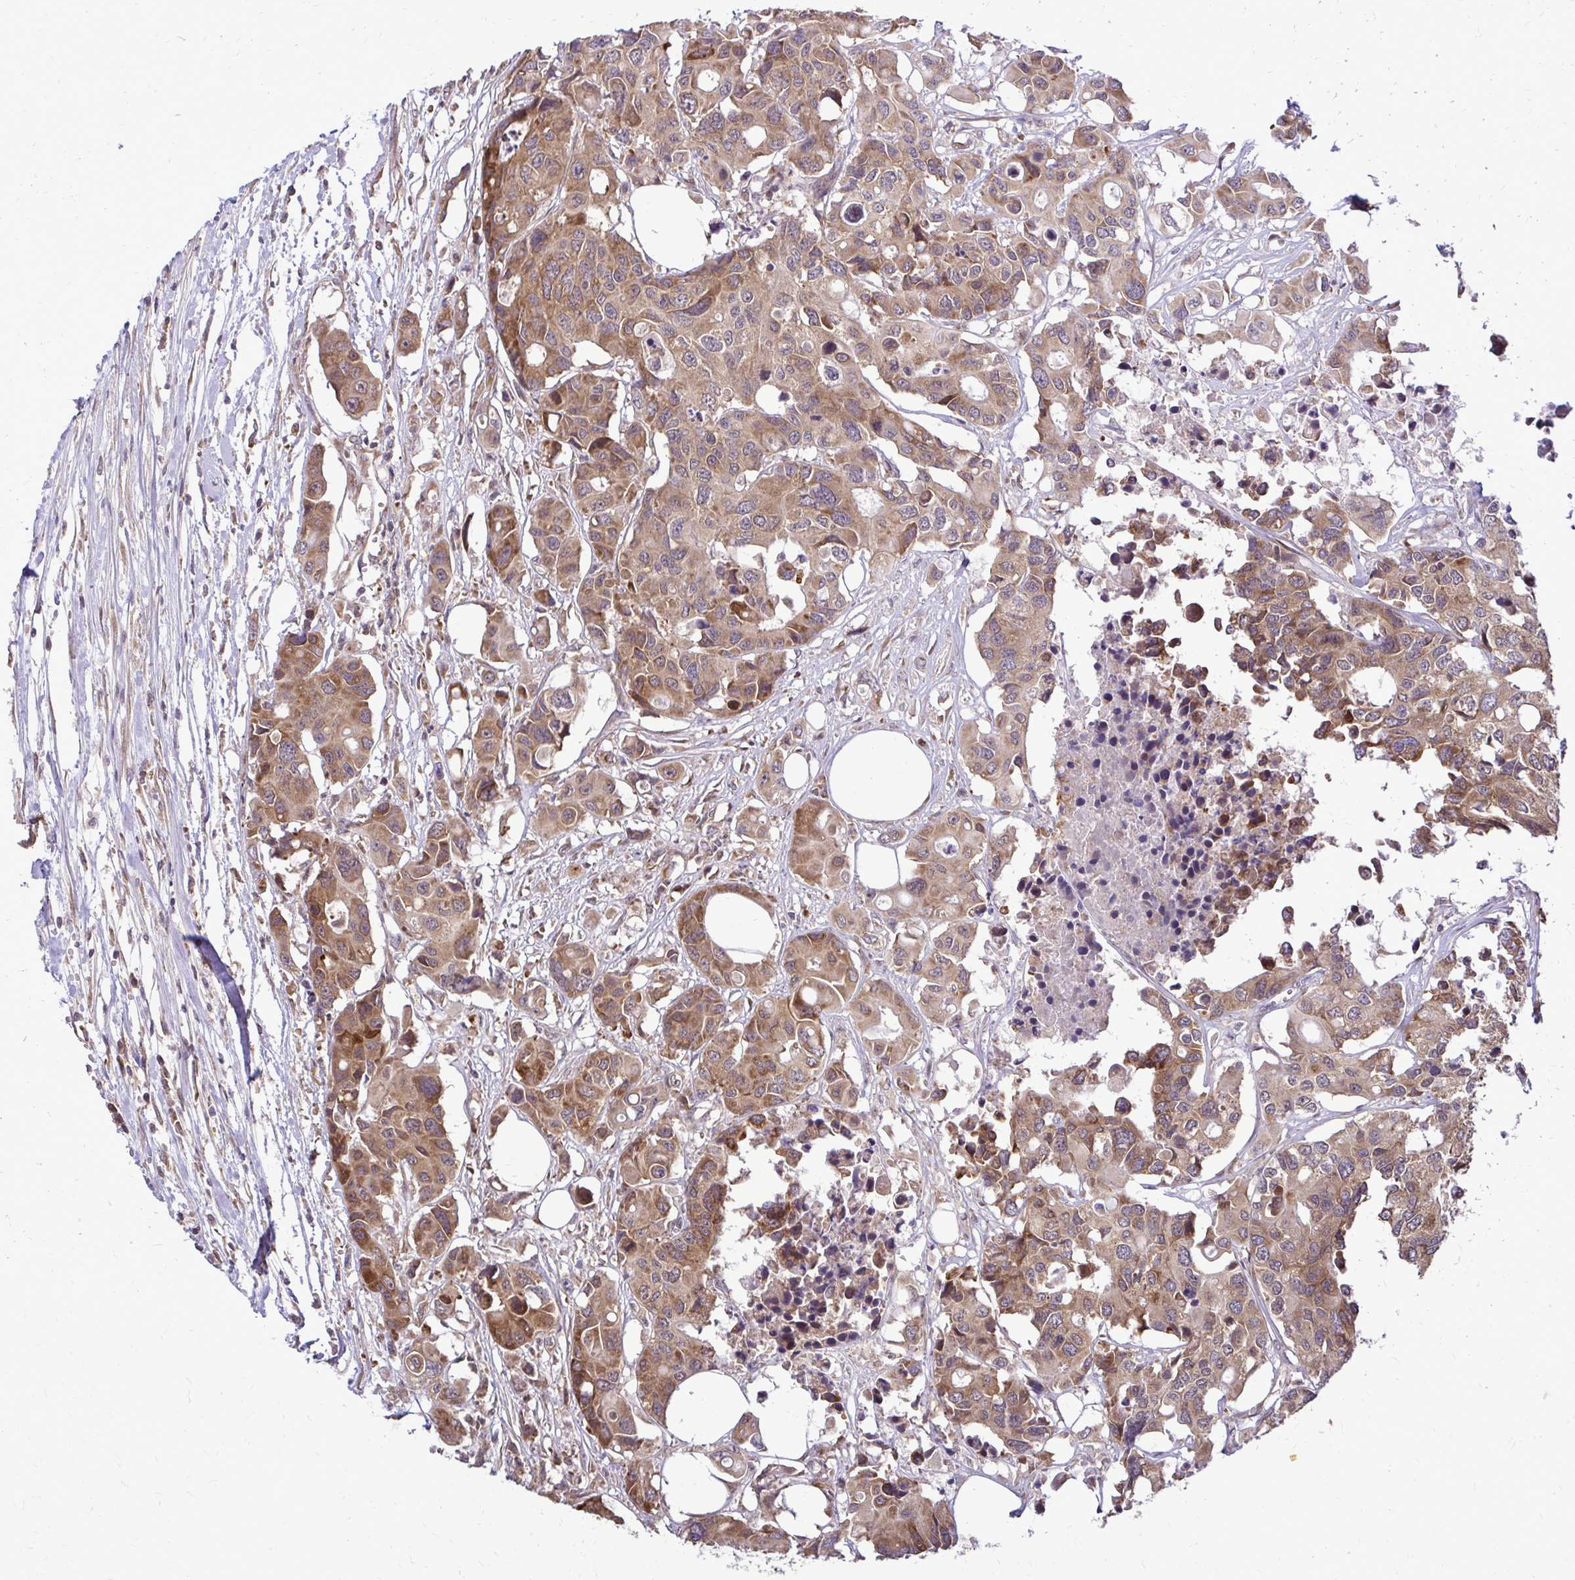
{"staining": {"intensity": "moderate", "quantity": ">75%", "location": "cytoplasmic/membranous"}, "tissue": "colorectal cancer", "cell_type": "Tumor cells", "image_type": "cancer", "snomed": [{"axis": "morphology", "description": "Adenocarcinoma, NOS"}, {"axis": "topography", "description": "Colon"}], "caption": "DAB immunohistochemical staining of colorectal cancer (adenocarcinoma) reveals moderate cytoplasmic/membranous protein expression in about >75% of tumor cells.", "gene": "FMR1", "patient": {"sex": "male", "age": 77}}